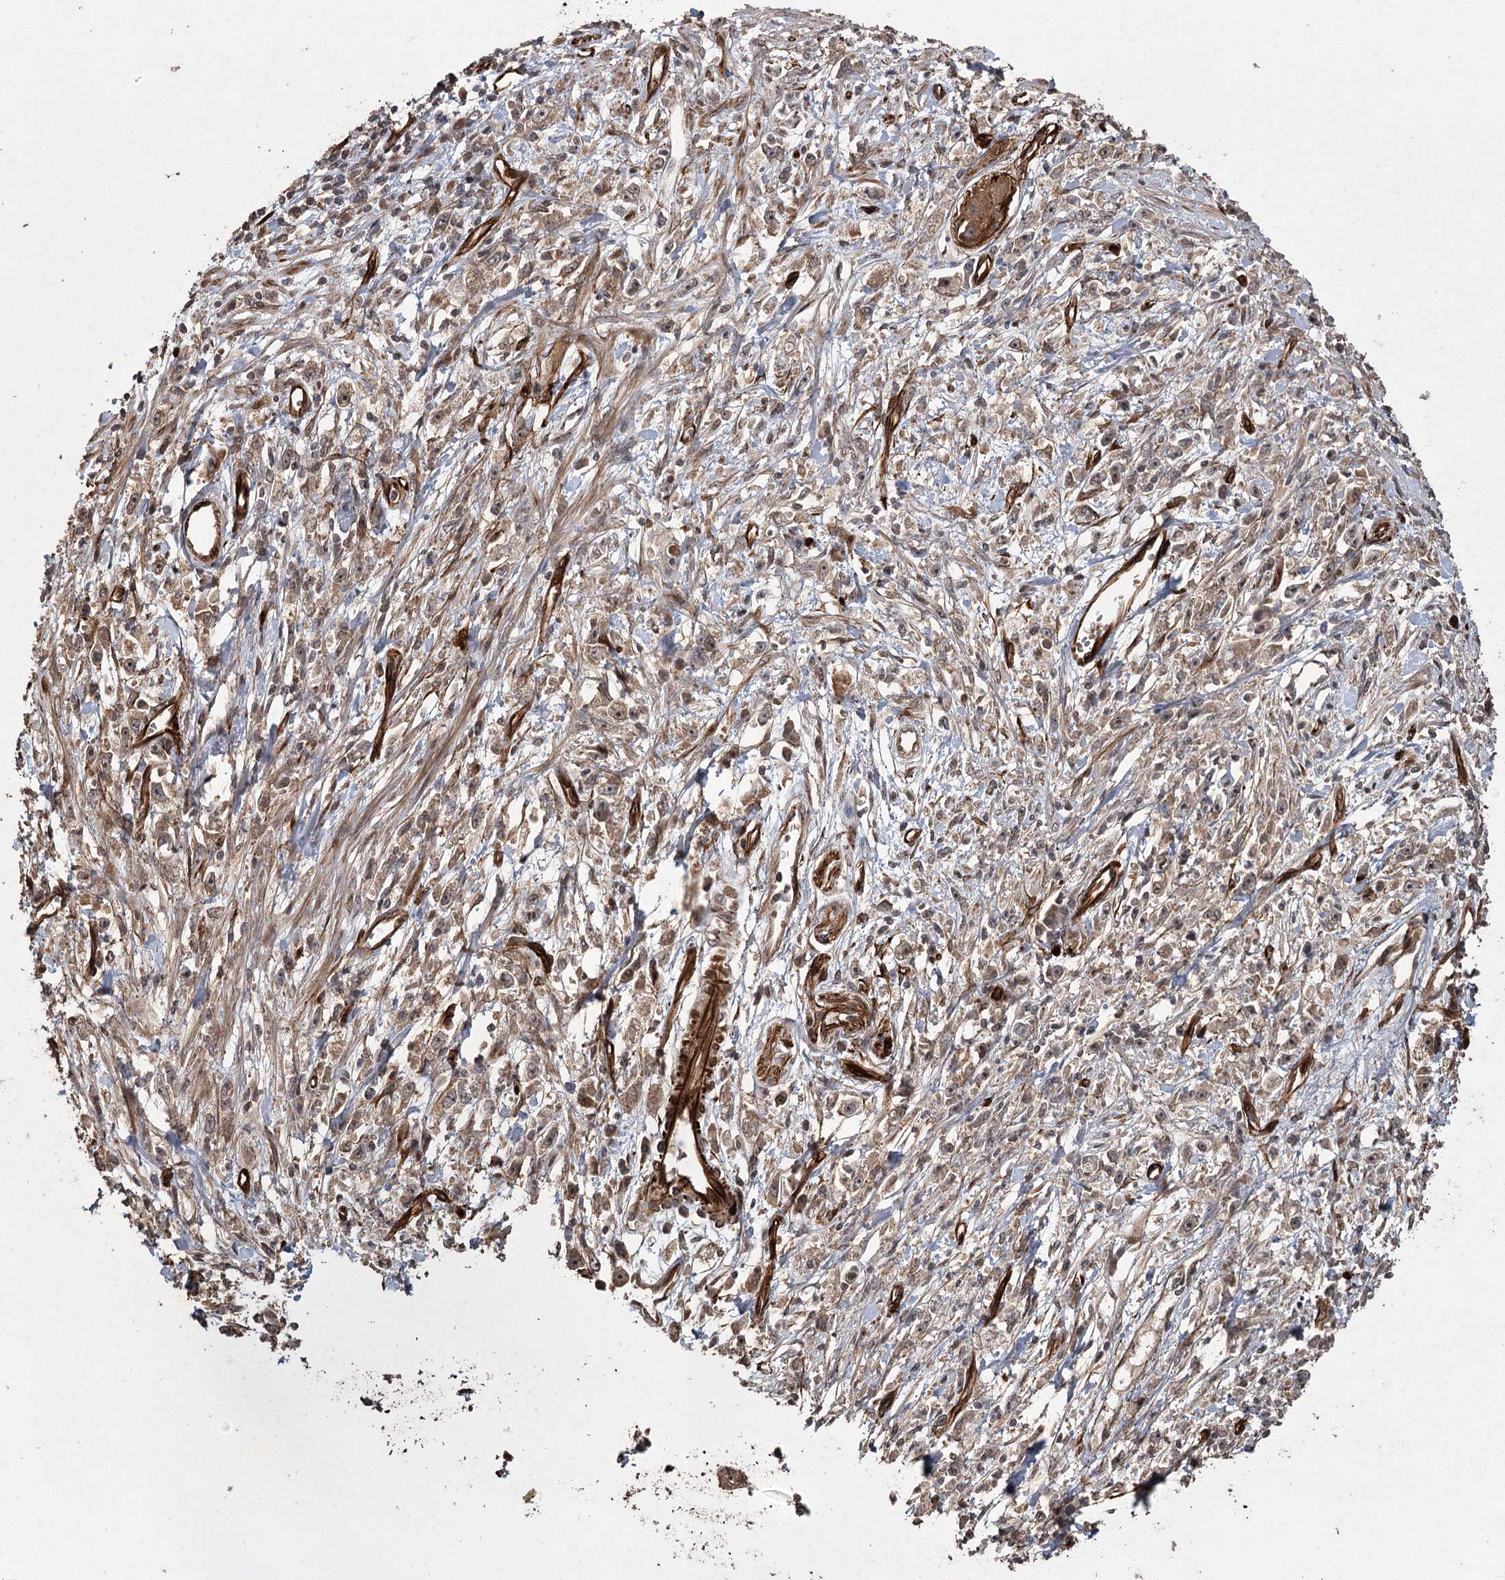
{"staining": {"intensity": "weak", "quantity": ">75%", "location": "cytoplasmic/membranous"}, "tissue": "stomach cancer", "cell_type": "Tumor cells", "image_type": "cancer", "snomed": [{"axis": "morphology", "description": "Adenocarcinoma, NOS"}, {"axis": "topography", "description": "Stomach"}], "caption": "The photomicrograph reveals staining of adenocarcinoma (stomach), revealing weak cytoplasmic/membranous protein staining (brown color) within tumor cells.", "gene": "RPAP3", "patient": {"sex": "female", "age": 59}}